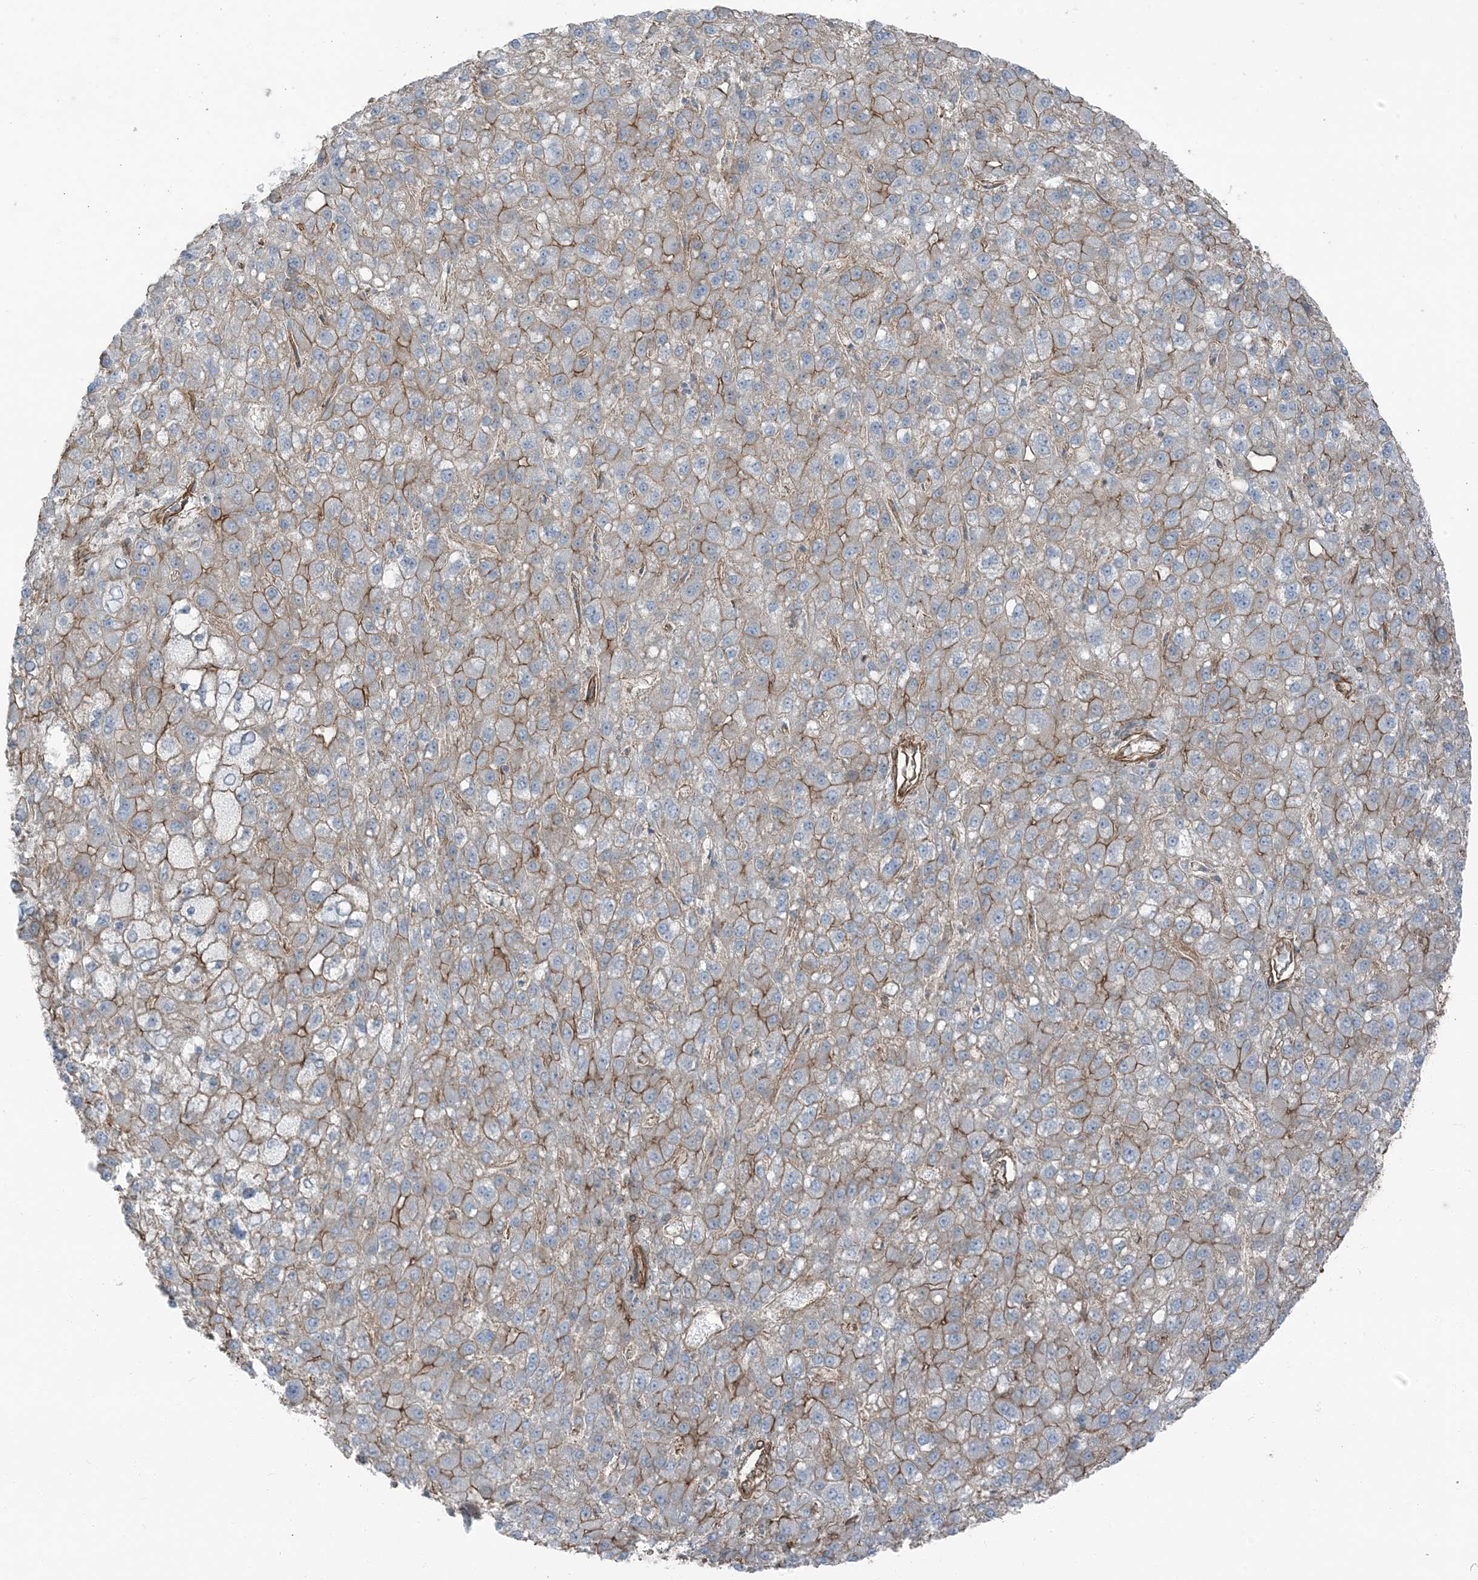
{"staining": {"intensity": "strong", "quantity": "25%-75%", "location": "cytoplasmic/membranous"}, "tissue": "liver cancer", "cell_type": "Tumor cells", "image_type": "cancer", "snomed": [{"axis": "morphology", "description": "Carcinoma, Hepatocellular, NOS"}, {"axis": "topography", "description": "Liver"}], "caption": "Strong cytoplasmic/membranous protein positivity is identified in approximately 25%-75% of tumor cells in liver cancer (hepatocellular carcinoma).", "gene": "ZFP90", "patient": {"sex": "male", "age": 67}}